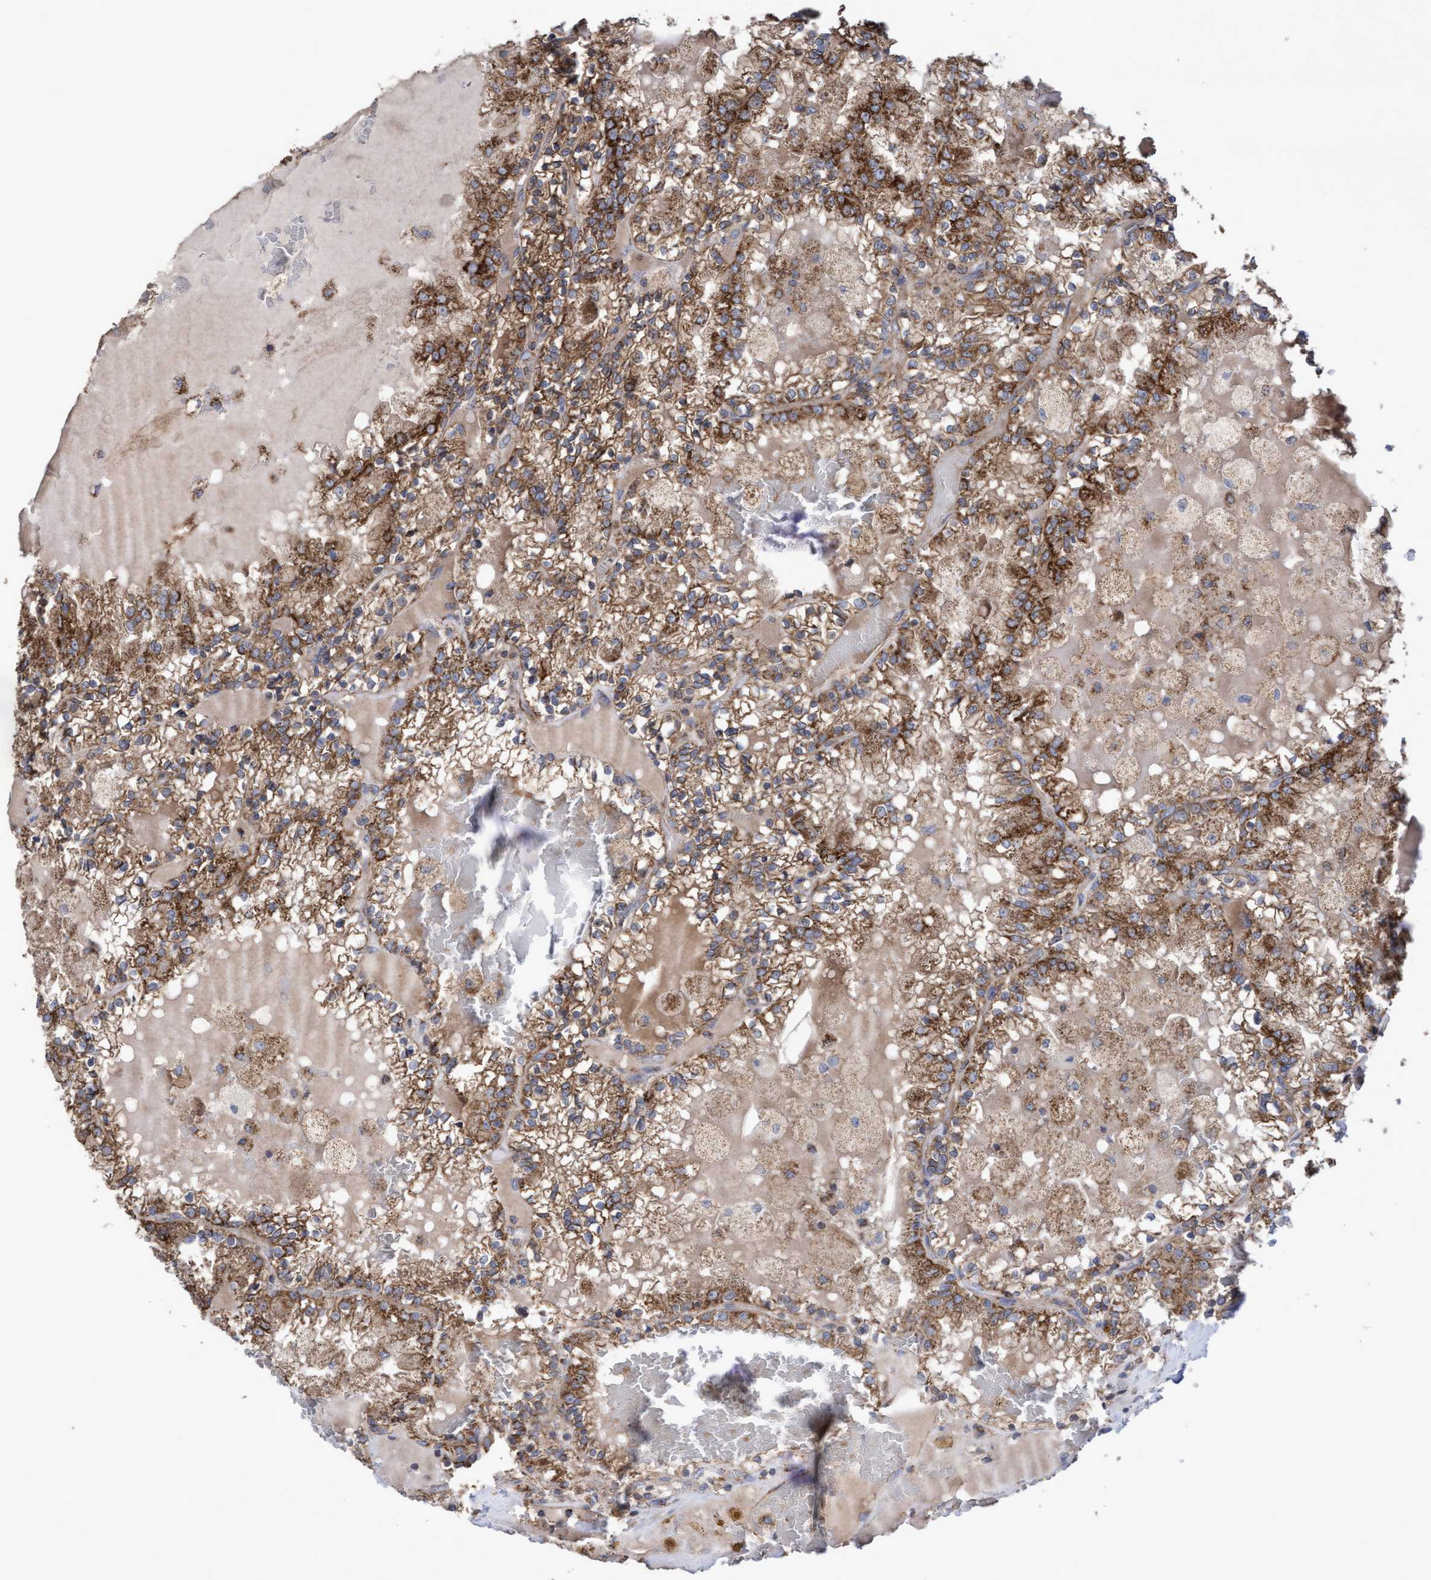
{"staining": {"intensity": "strong", "quantity": ">75%", "location": "cytoplasmic/membranous"}, "tissue": "renal cancer", "cell_type": "Tumor cells", "image_type": "cancer", "snomed": [{"axis": "morphology", "description": "Adenocarcinoma, NOS"}, {"axis": "topography", "description": "Kidney"}], "caption": "The immunohistochemical stain highlights strong cytoplasmic/membranous staining in tumor cells of renal cancer tissue. (DAB = brown stain, brightfield microscopy at high magnification).", "gene": "COBL", "patient": {"sex": "female", "age": 56}}